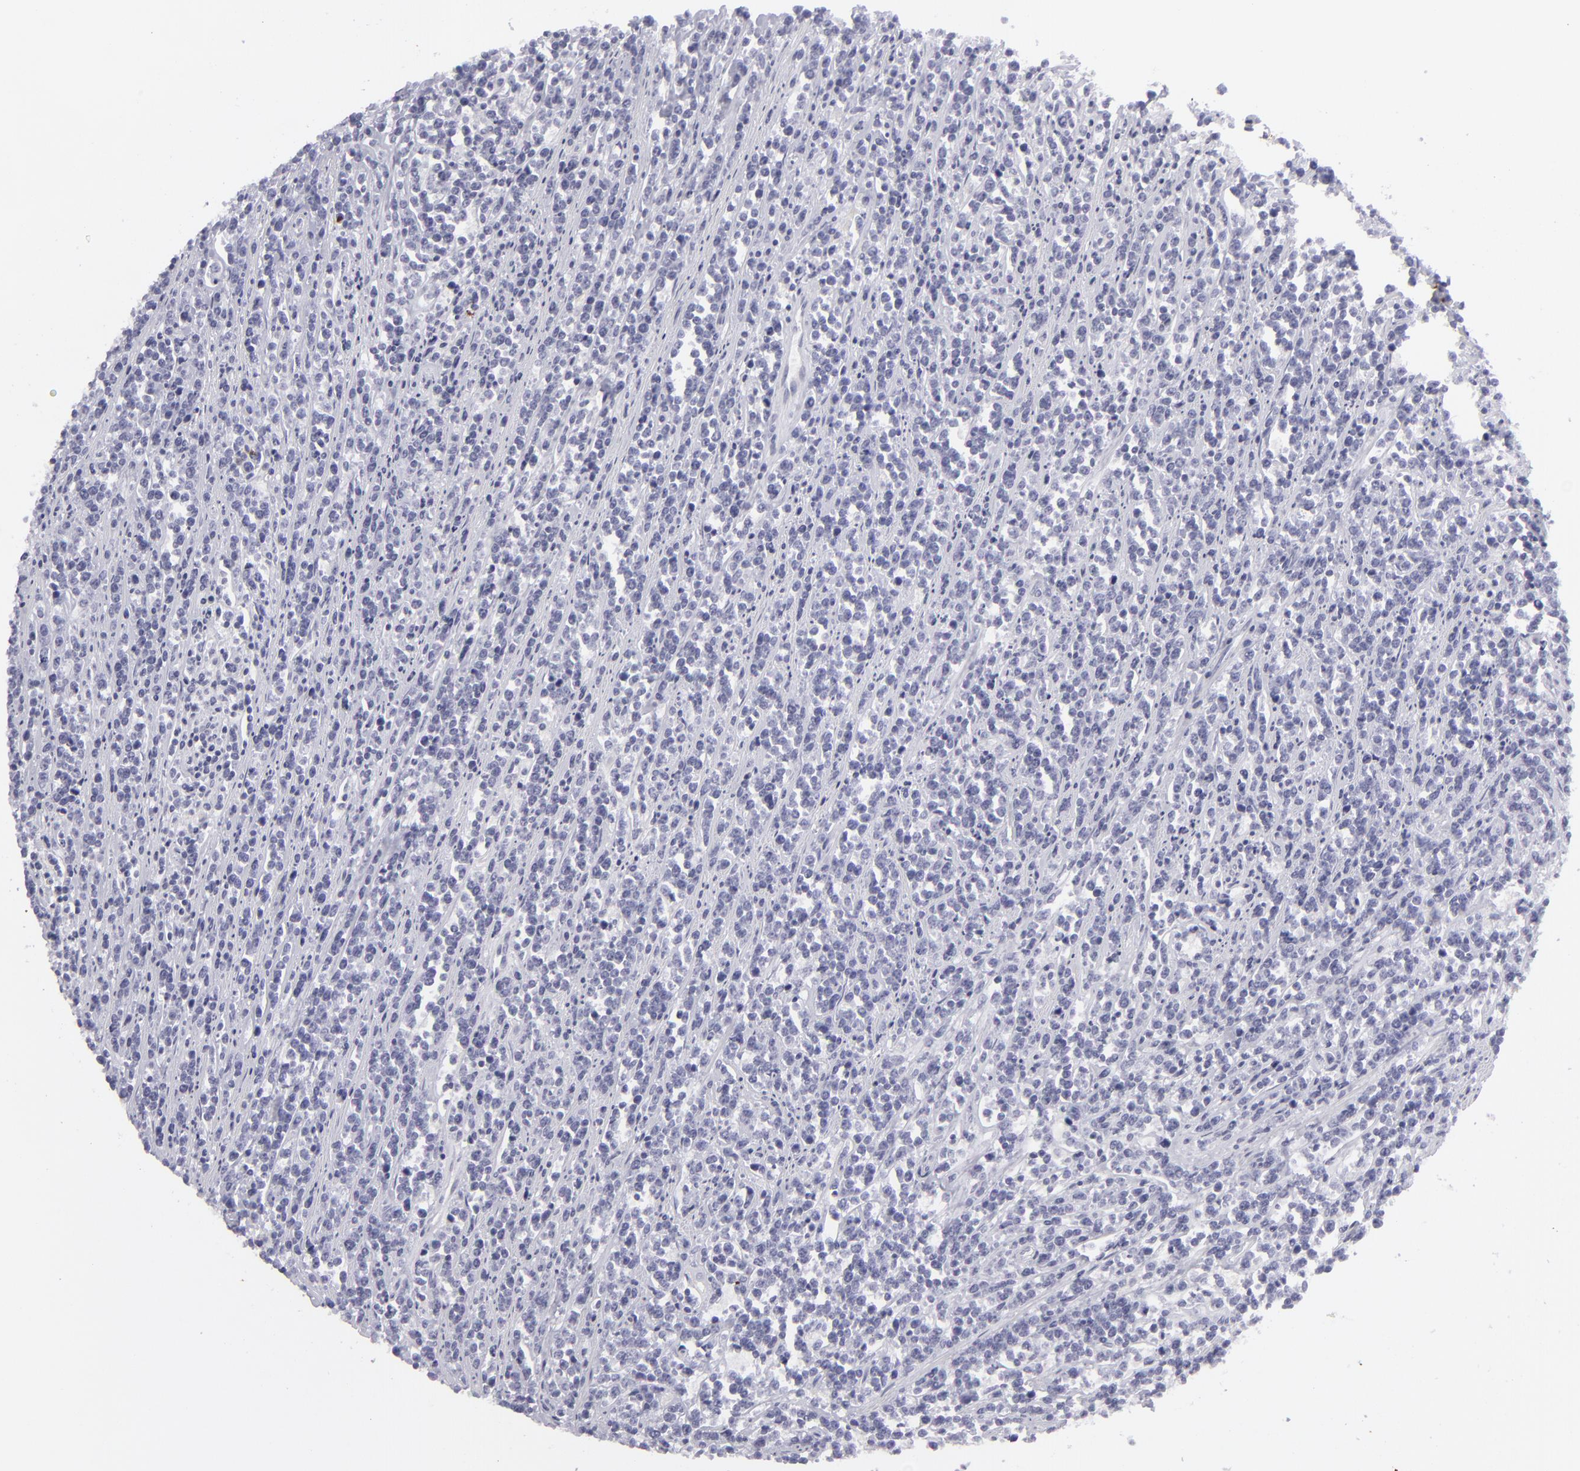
{"staining": {"intensity": "negative", "quantity": "none", "location": "none"}, "tissue": "lymphoma", "cell_type": "Tumor cells", "image_type": "cancer", "snomed": [{"axis": "morphology", "description": "Malignant lymphoma, non-Hodgkin's type, High grade"}, {"axis": "topography", "description": "Small intestine"}, {"axis": "topography", "description": "Colon"}], "caption": "High power microscopy micrograph of an immunohistochemistry micrograph of lymphoma, revealing no significant positivity in tumor cells. (Immunohistochemistry (ihc), brightfield microscopy, high magnification).", "gene": "KRT1", "patient": {"sex": "male", "age": 8}}